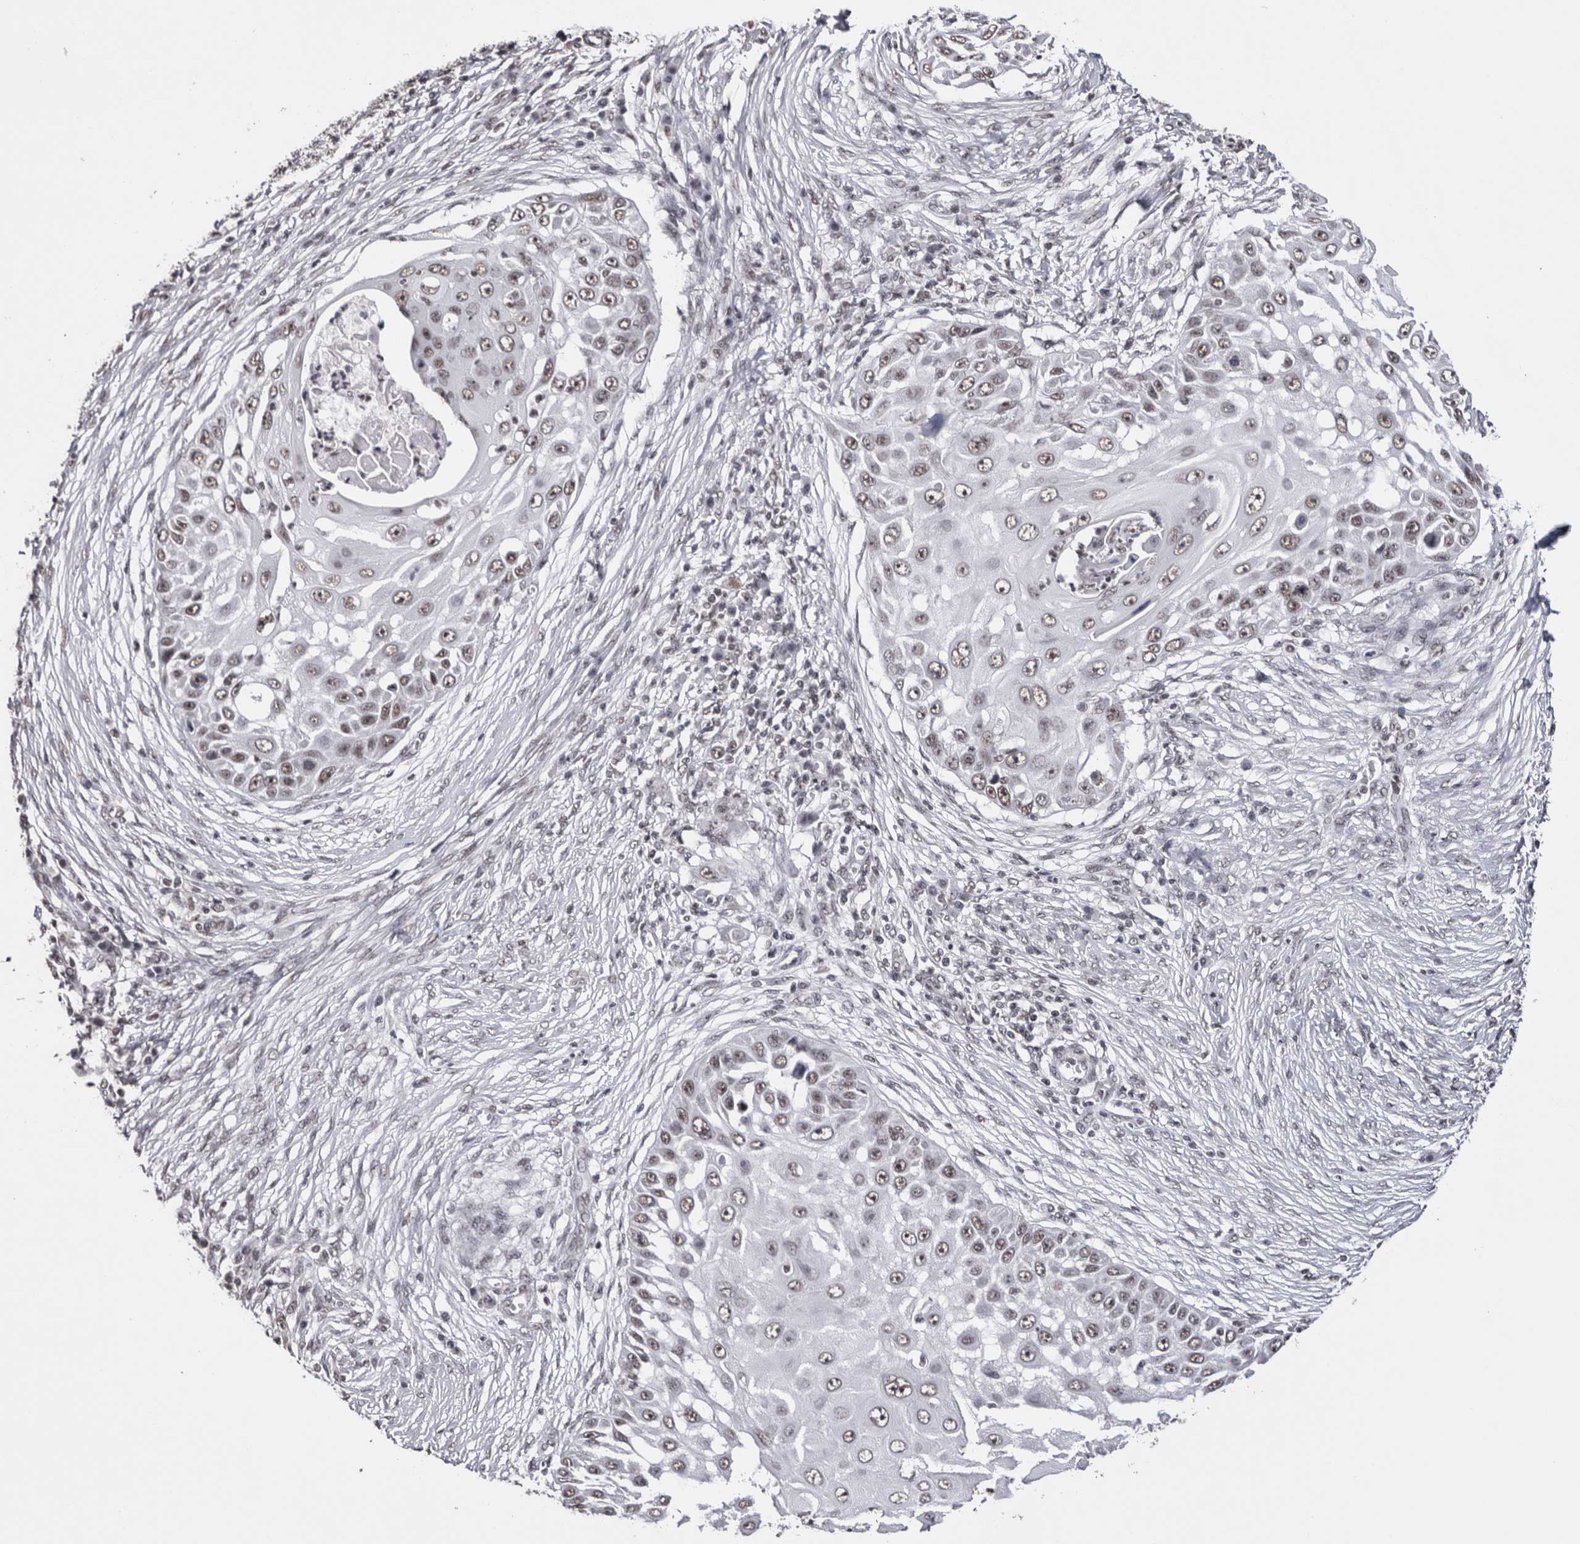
{"staining": {"intensity": "moderate", "quantity": ">75%", "location": "nuclear"}, "tissue": "skin cancer", "cell_type": "Tumor cells", "image_type": "cancer", "snomed": [{"axis": "morphology", "description": "Squamous cell carcinoma, NOS"}, {"axis": "topography", "description": "Skin"}], "caption": "Protein expression analysis of human squamous cell carcinoma (skin) reveals moderate nuclear staining in approximately >75% of tumor cells. (brown staining indicates protein expression, while blue staining denotes nuclei).", "gene": "SMC1A", "patient": {"sex": "female", "age": 44}}